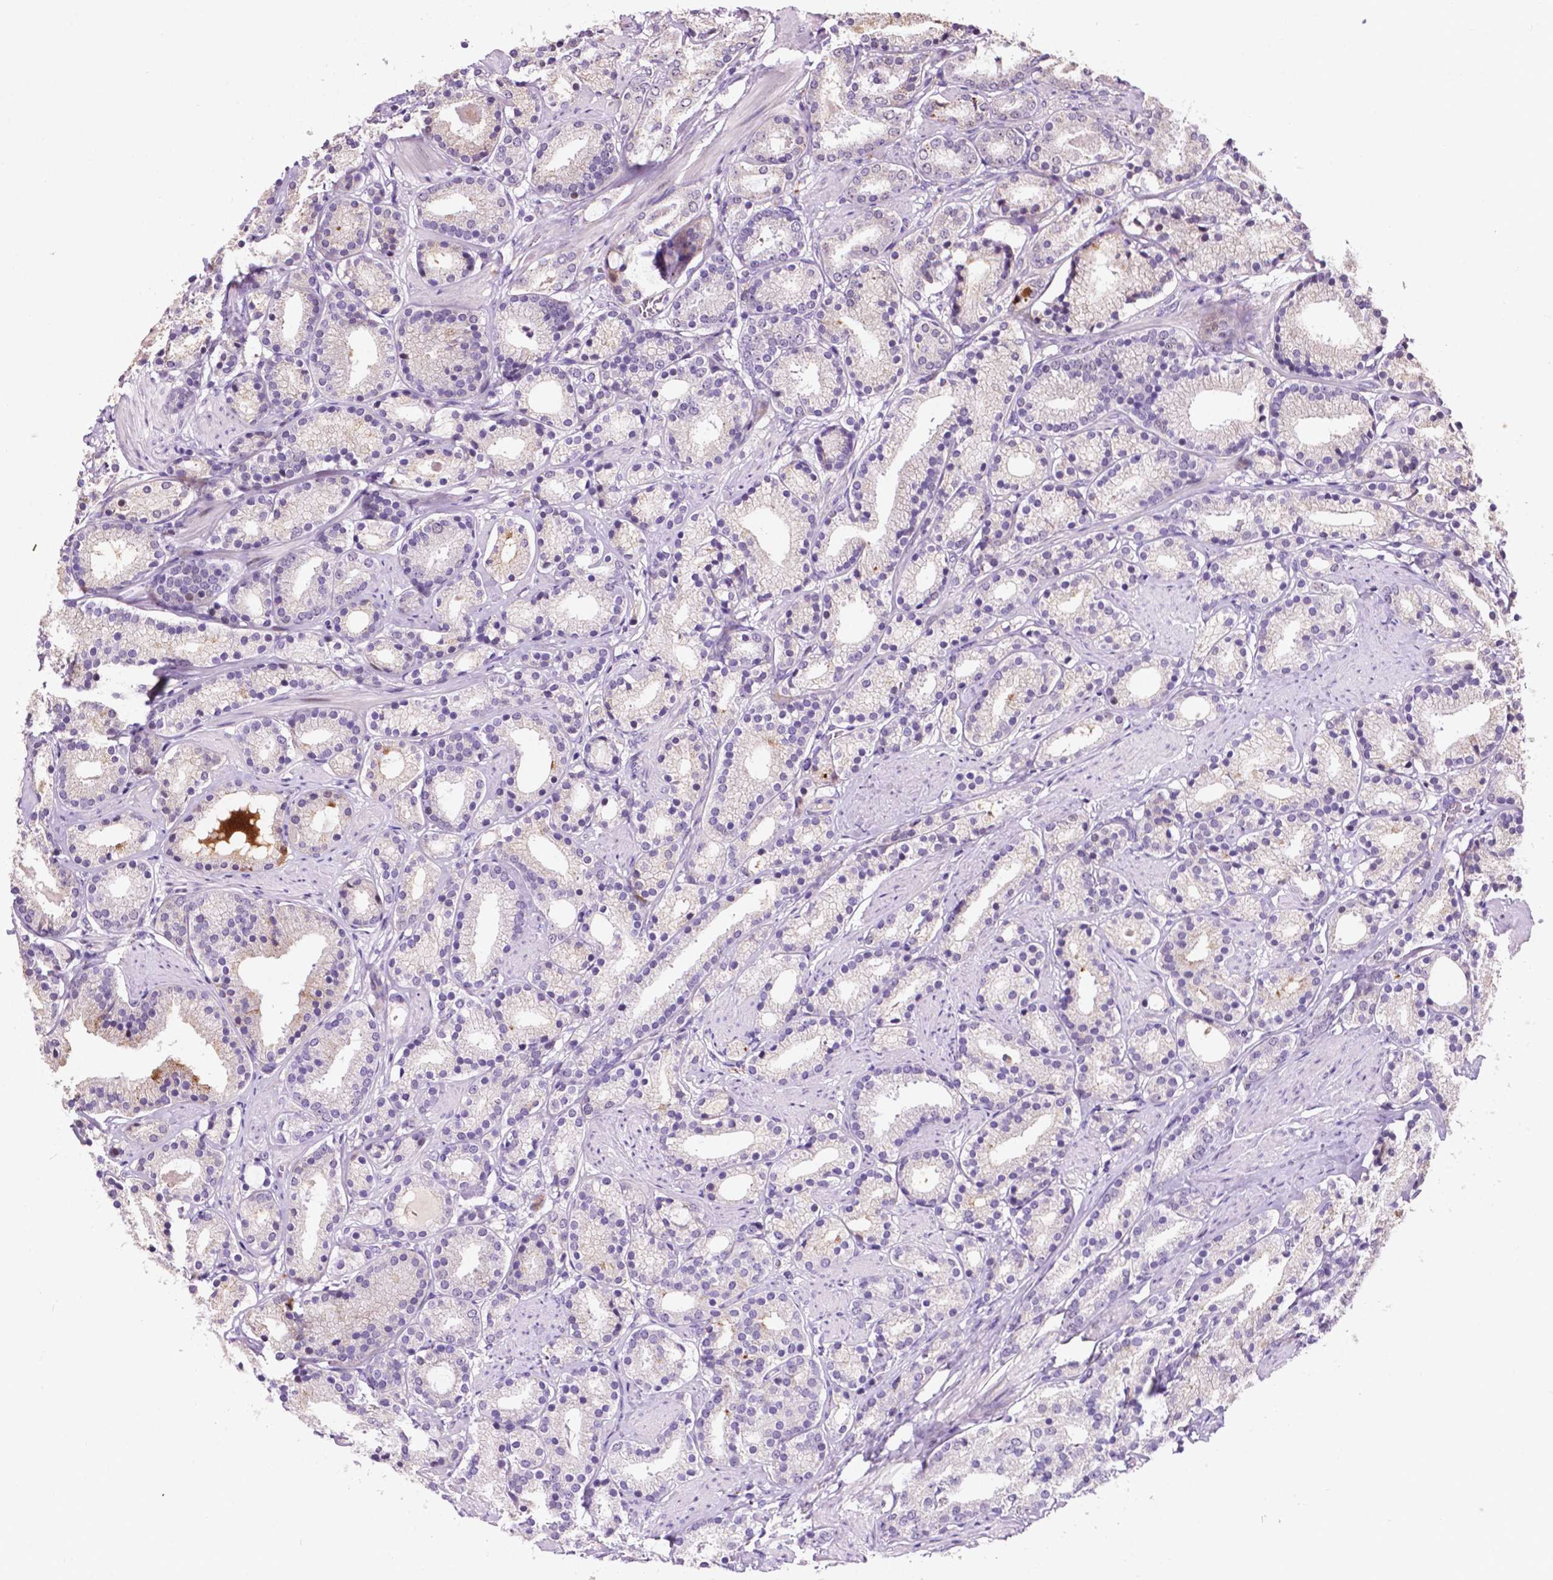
{"staining": {"intensity": "negative", "quantity": "none", "location": "none"}, "tissue": "prostate cancer", "cell_type": "Tumor cells", "image_type": "cancer", "snomed": [{"axis": "morphology", "description": "Adenocarcinoma, High grade"}, {"axis": "topography", "description": "Prostate"}], "caption": "High power microscopy image of an IHC micrograph of prostate cancer, revealing no significant staining in tumor cells.", "gene": "SMAD3", "patient": {"sex": "male", "age": 63}}